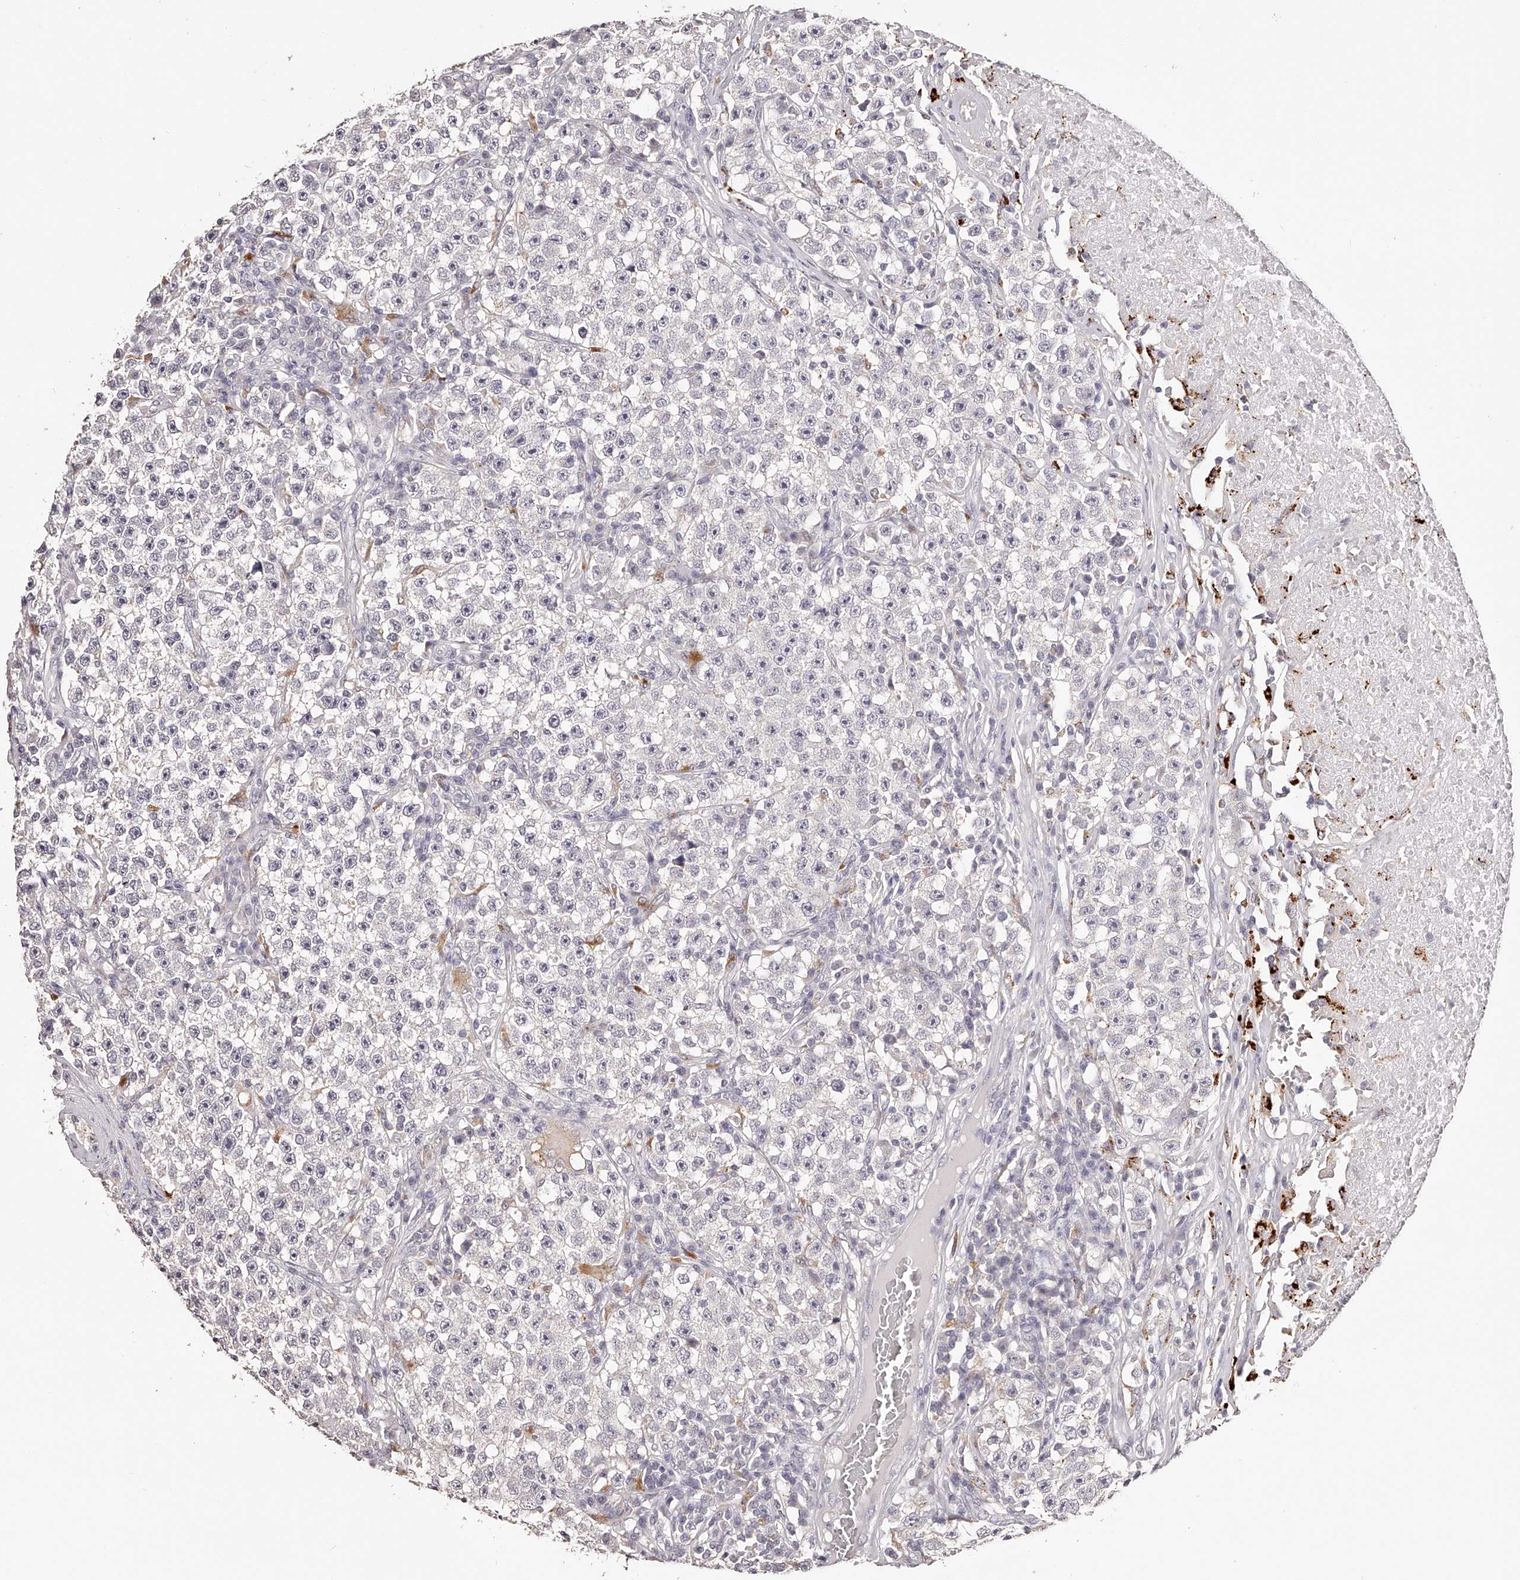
{"staining": {"intensity": "negative", "quantity": "none", "location": "none"}, "tissue": "testis cancer", "cell_type": "Tumor cells", "image_type": "cancer", "snomed": [{"axis": "morphology", "description": "Seminoma, NOS"}, {"axis": "topography", "description": "Testis"}], "caption": "Immunohistochemical staining of human testis cancer (seminoma) shows no significant staining in tumor cells.", "gene": "SLC35D3", "patient": {"sex": "male", "age": 22}}